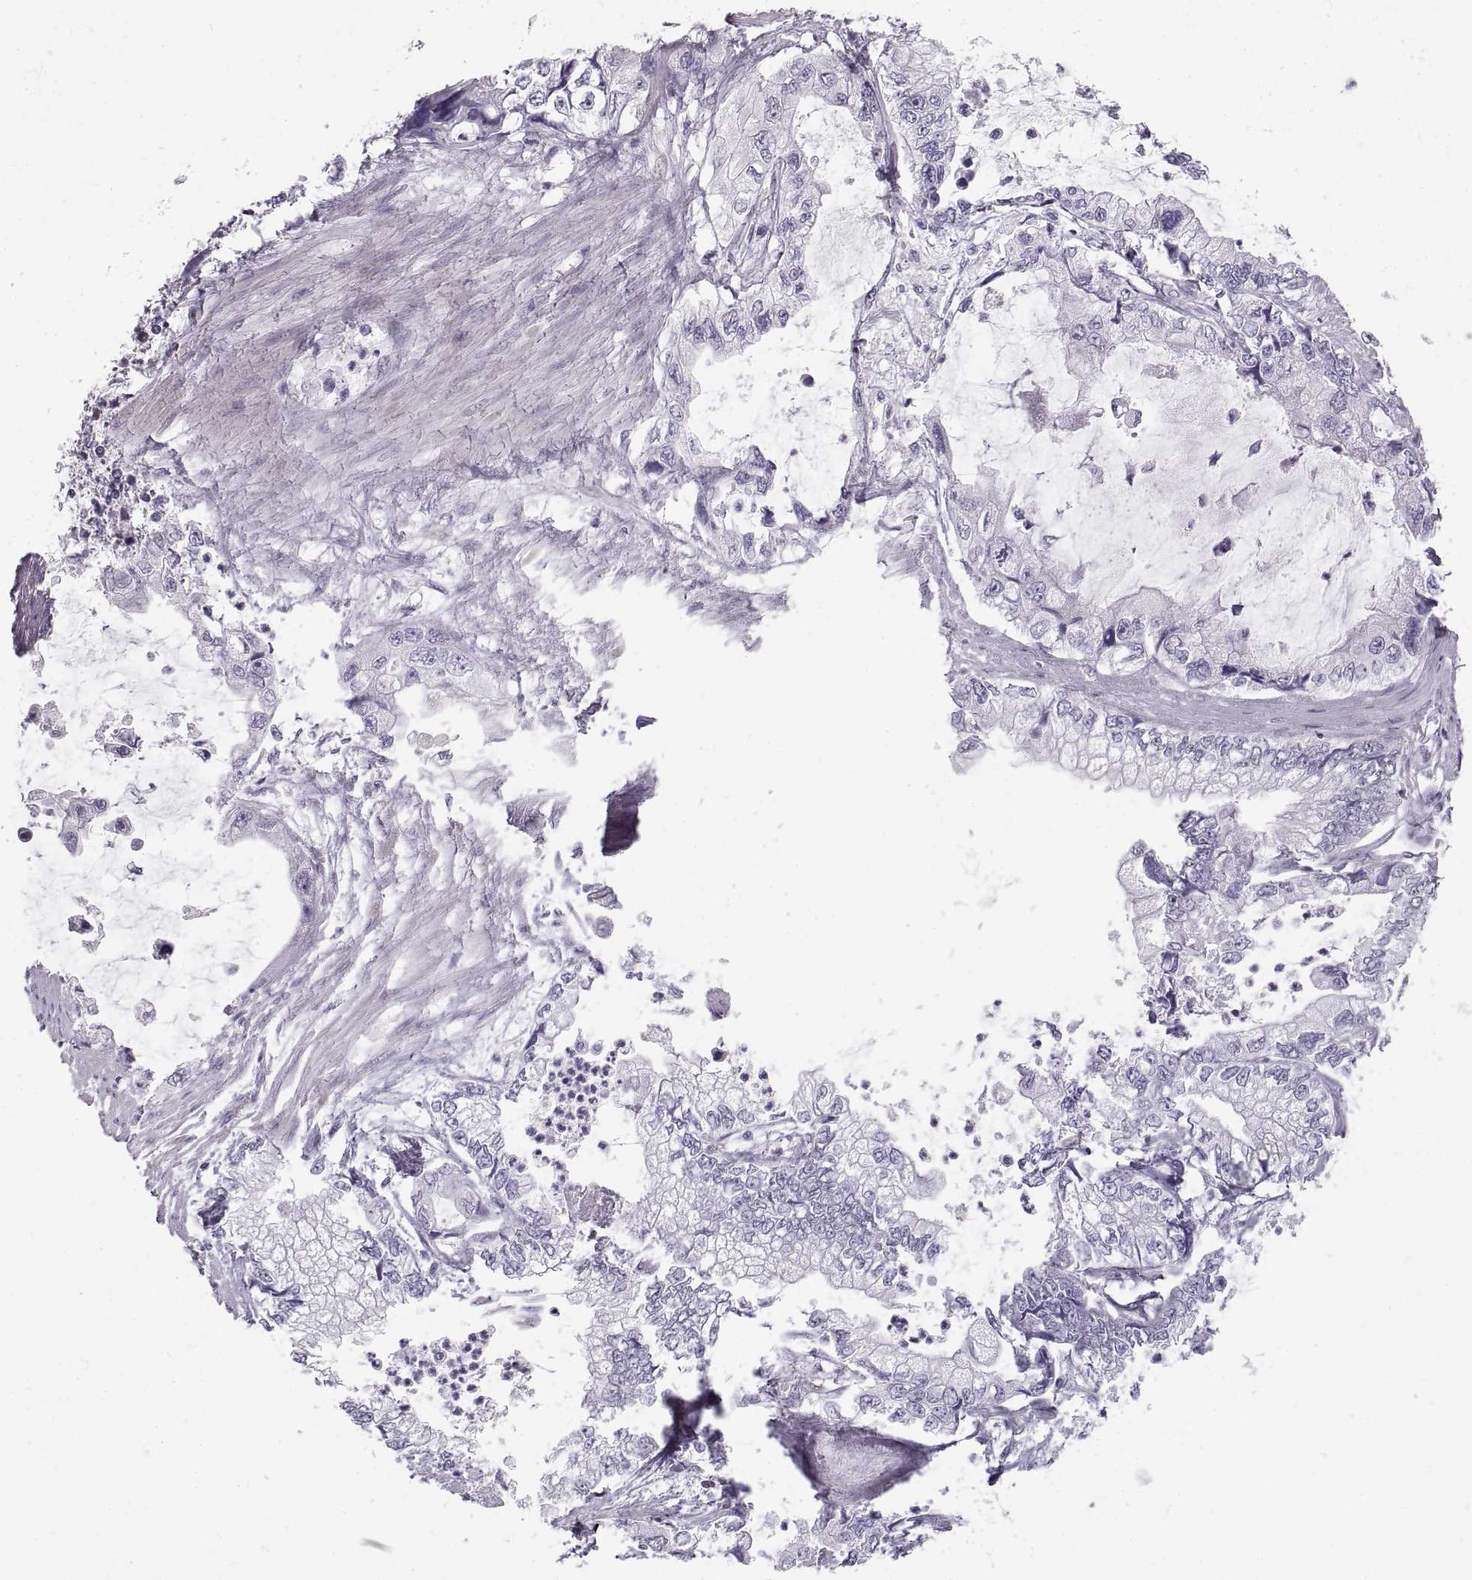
{"staining": {"intensity": "negative", "quantity": "none", "location": "none"}, "tissue": "stomach cancer", "cell_type": "Tumor cells", "image_type": "cancer", "snomed": [{"axis": "morphology", "description": "Adenocarcinoma, NOS"}, {"axis": "topography", "description": "Pancreas"}, {"axis": "topography", "description": "Stomach, upper"}, {"axis": "topography", "description": "Stomach"}], "caption": "Tumor cells show no significant positivity in stomach cancer (adenocarcinoma).", "gene": "NANOS3", "patient": {"sex": "male", "age": 77}}